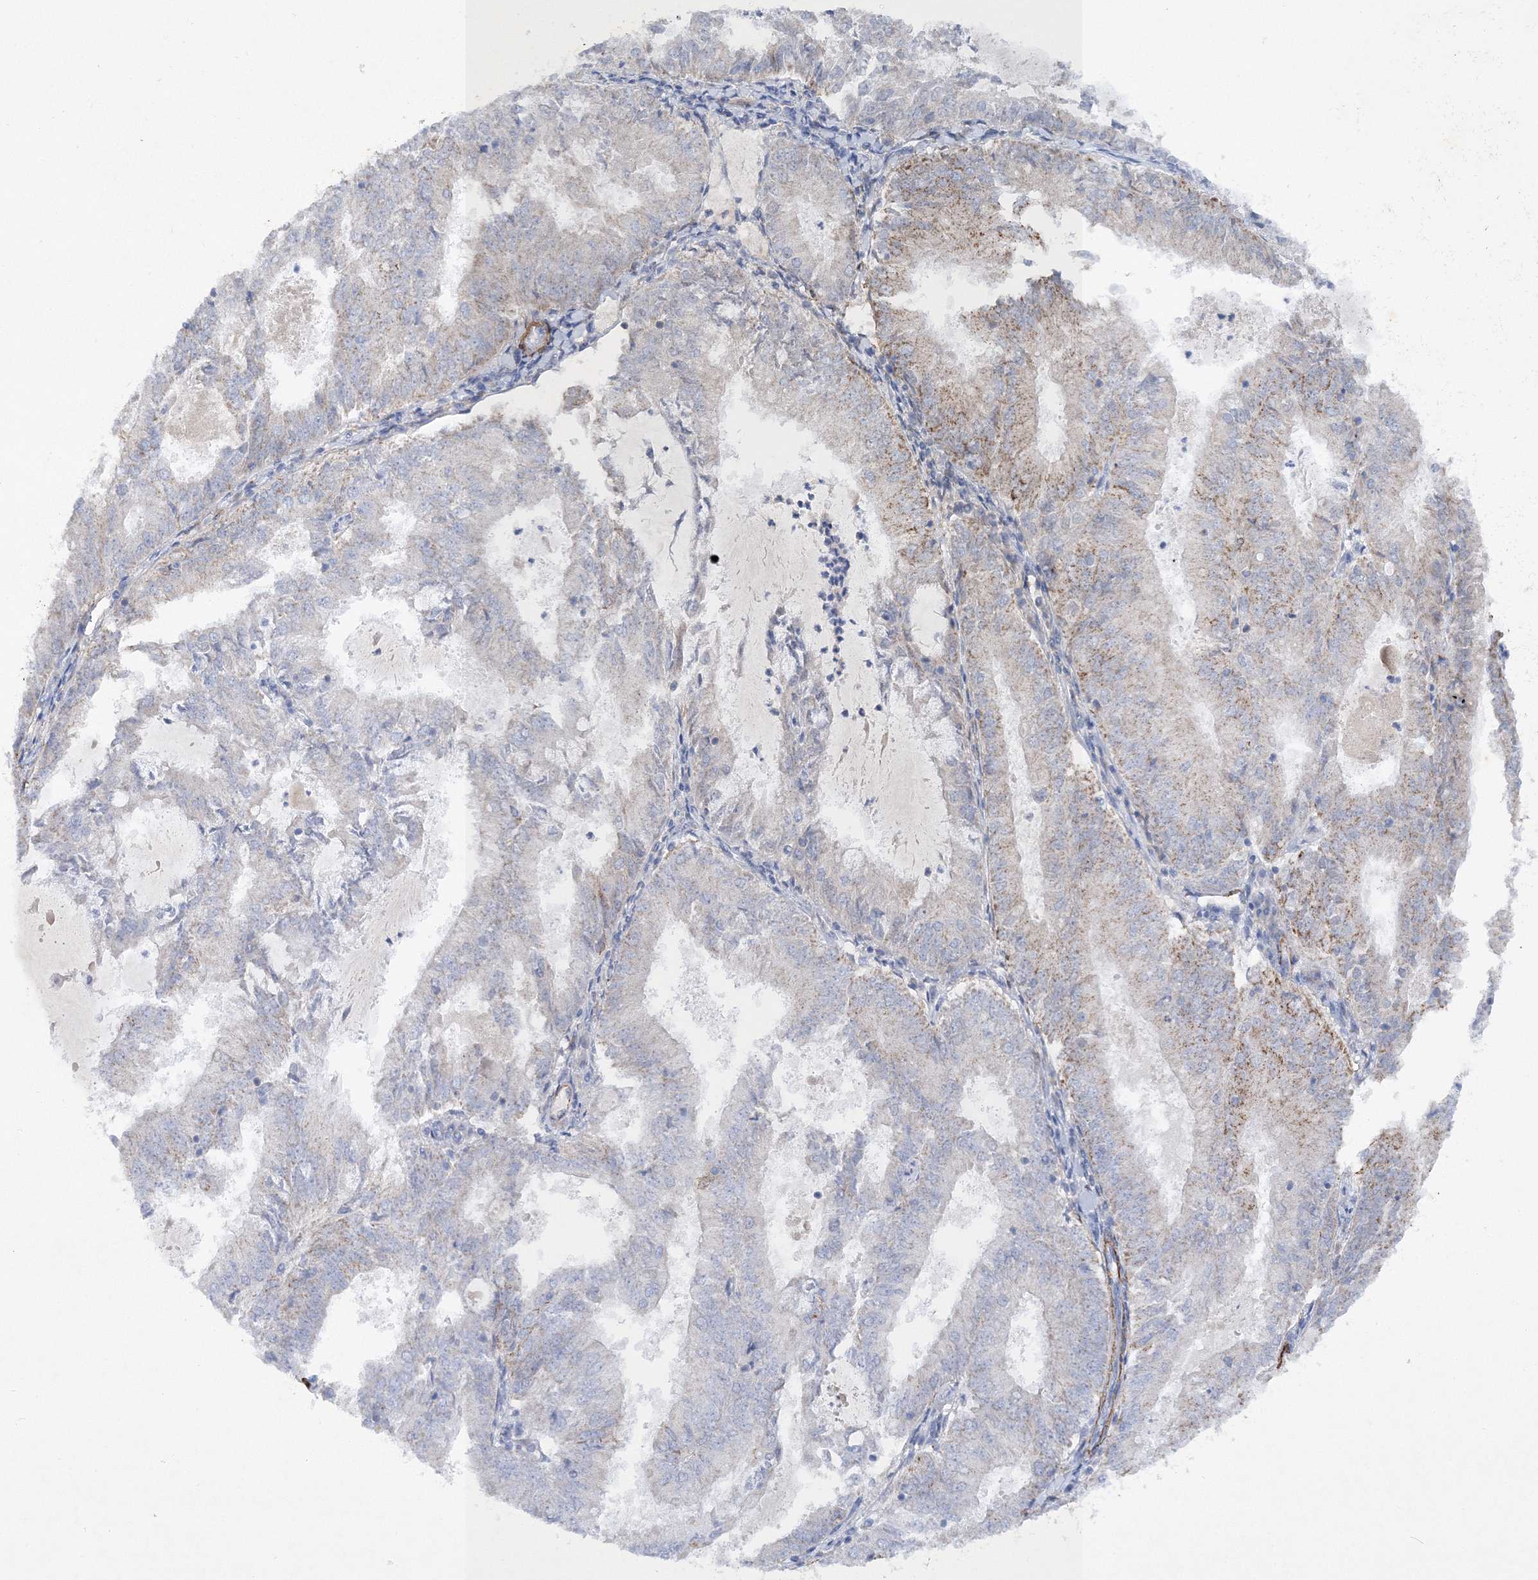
{"staining": {"intensity": "moderate", "quantity": "<25%", "location": "cytoplasmic/membranous"}, "tissue": "endometrial cancer", "cell_type": "Tumor cells", "image_type": "cancer", "snomed": [{"axis": "morphology", "description": "Adenocarcinoma, NOS"}, {"axis": "topography", "description": "Endometrium"}], "caption": "Approximately <25% of tumor cells in human endometrial adenocarcinoma show moderate cytoplasmic/membranous protein expression as visualized by brown immunohistochemical staining.", "gene": "RTN2", "patient": {"sex": "female", "age": 57}}